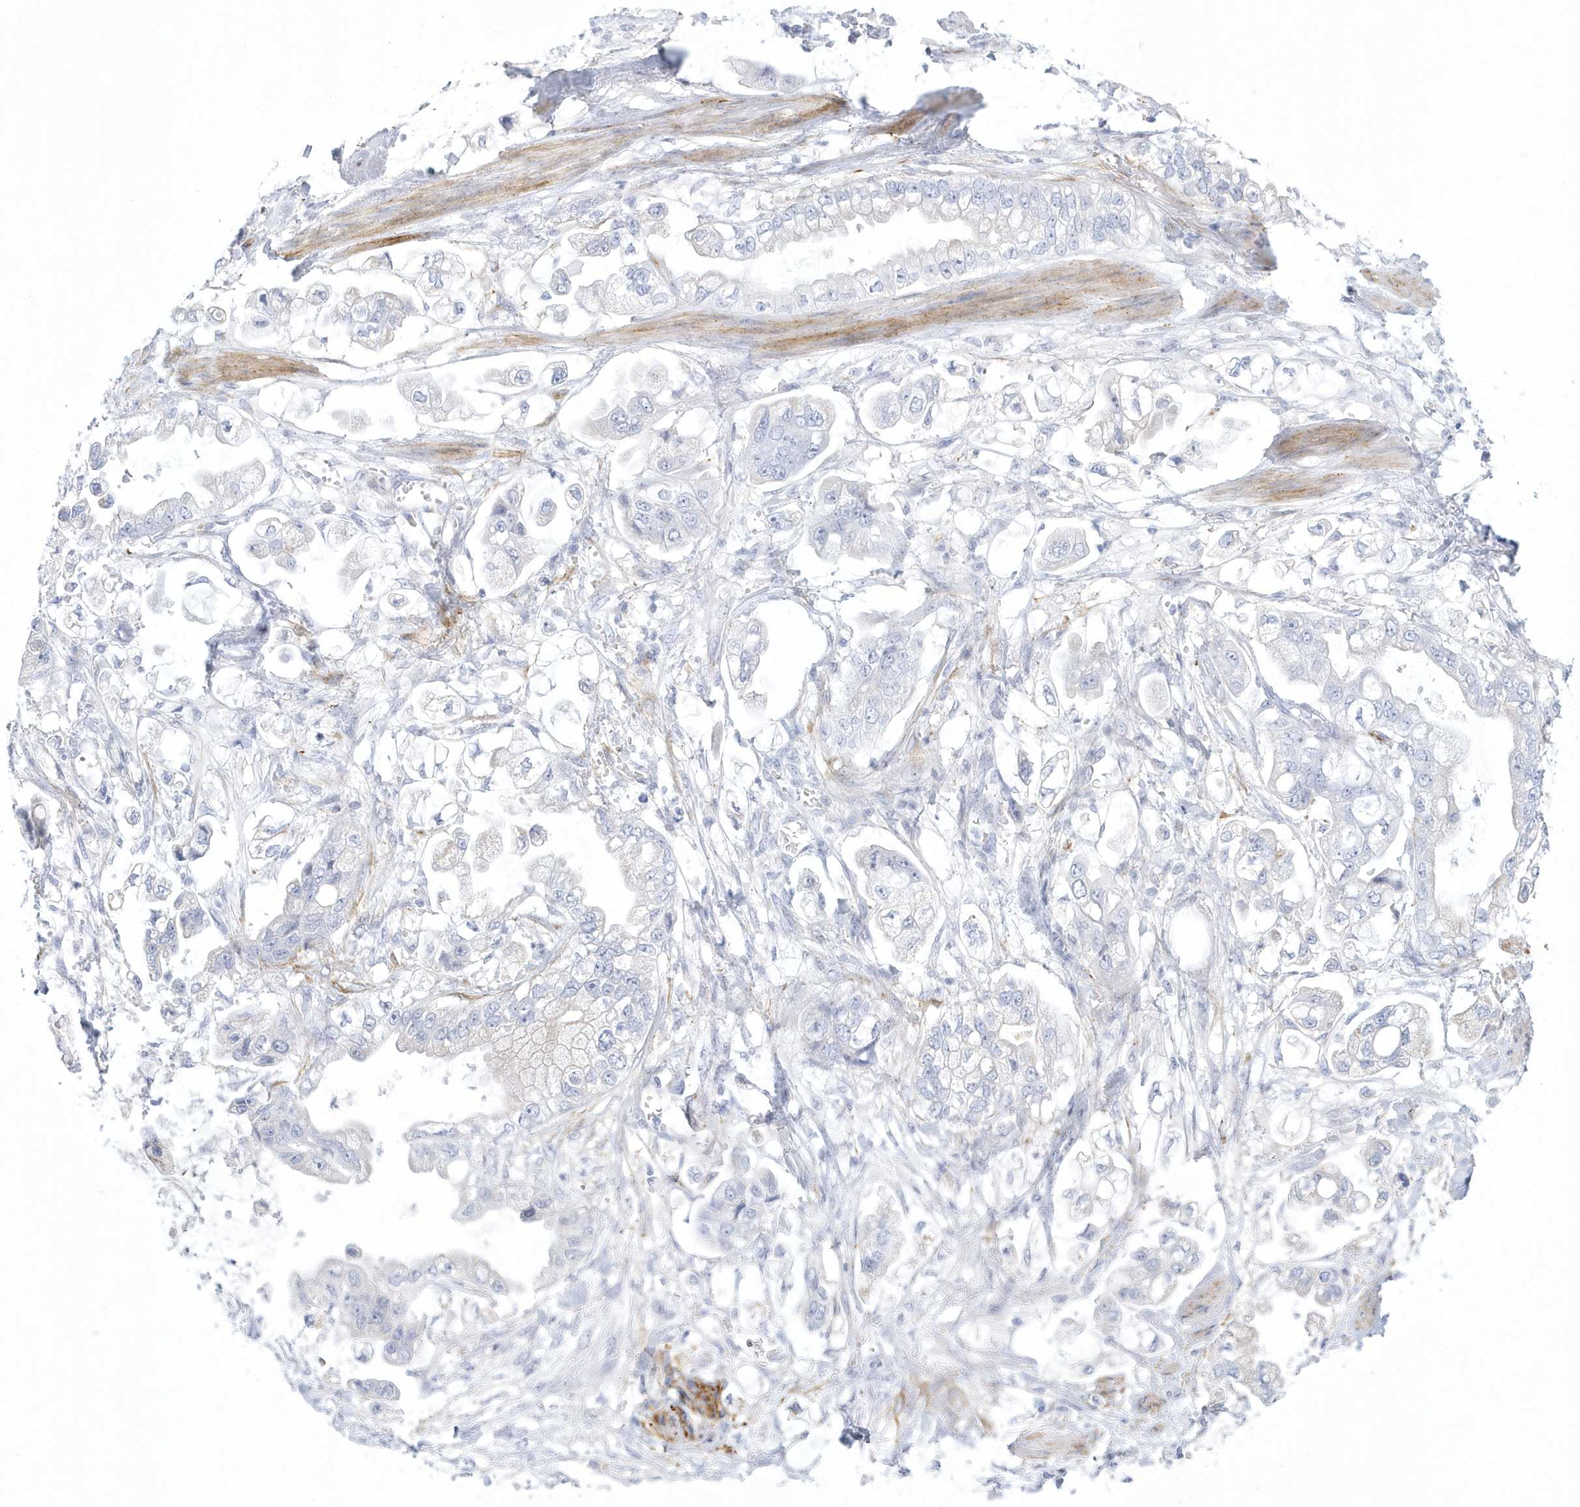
{"staining": {"intensity": "negative", "quantity": "none", "location": "none"}, "tissue": "stomach cancer", "cell_type": "Tumor cells", "image_type": "cancer", "snomed": [{"axis": "morphology", "description": "Adenocarcinoma, NOS"}, {"axis": "topography", "description": "Stomach"}], "caption": "Photomicrograph shows no significant protein staining in tumor cells of adenocarcinoma (stomach).", "gene": "WDR27", "patient": {"sex": "male", "age": 62}}